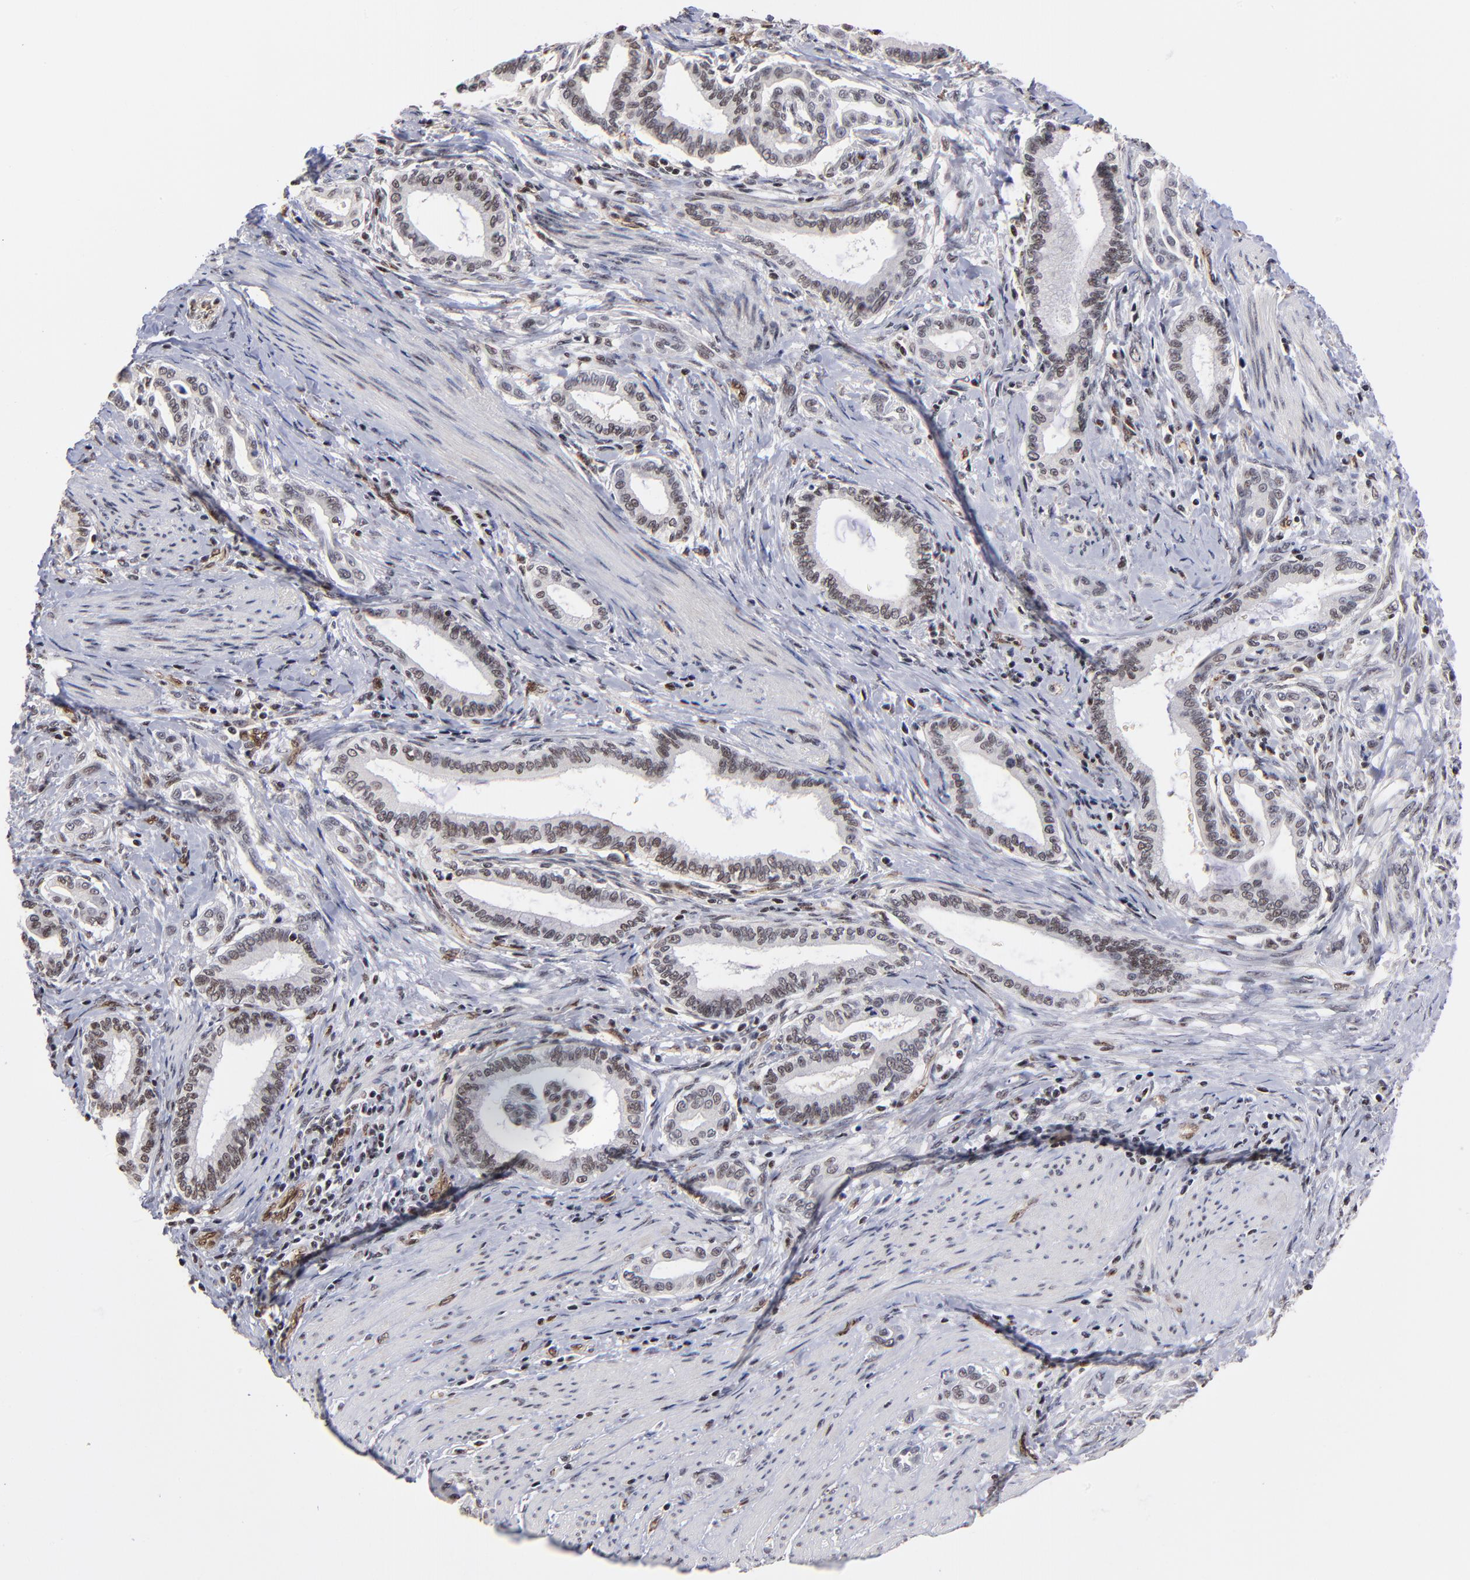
{"staining": {"intensity": "weak", "quantity": ">75%", "location": "nuclear"}, "tissue": "pancreatic cancer", "cell_type": "Tumor cells", "image_type": "cancer", "snomed": [{"axis": "morphology", "description": "Adenocarcinoma, NOS"}, {"axis": "topography", "description": "Pancreas"}], "caption": "The micrograph displays immunohistochemical staining of pancreatic cancer. There is weak nuclear positivity is present in approximately >75% of tumor cells.", "gene": "GABPA", "patient": {"sex": "female", "age": 64}}